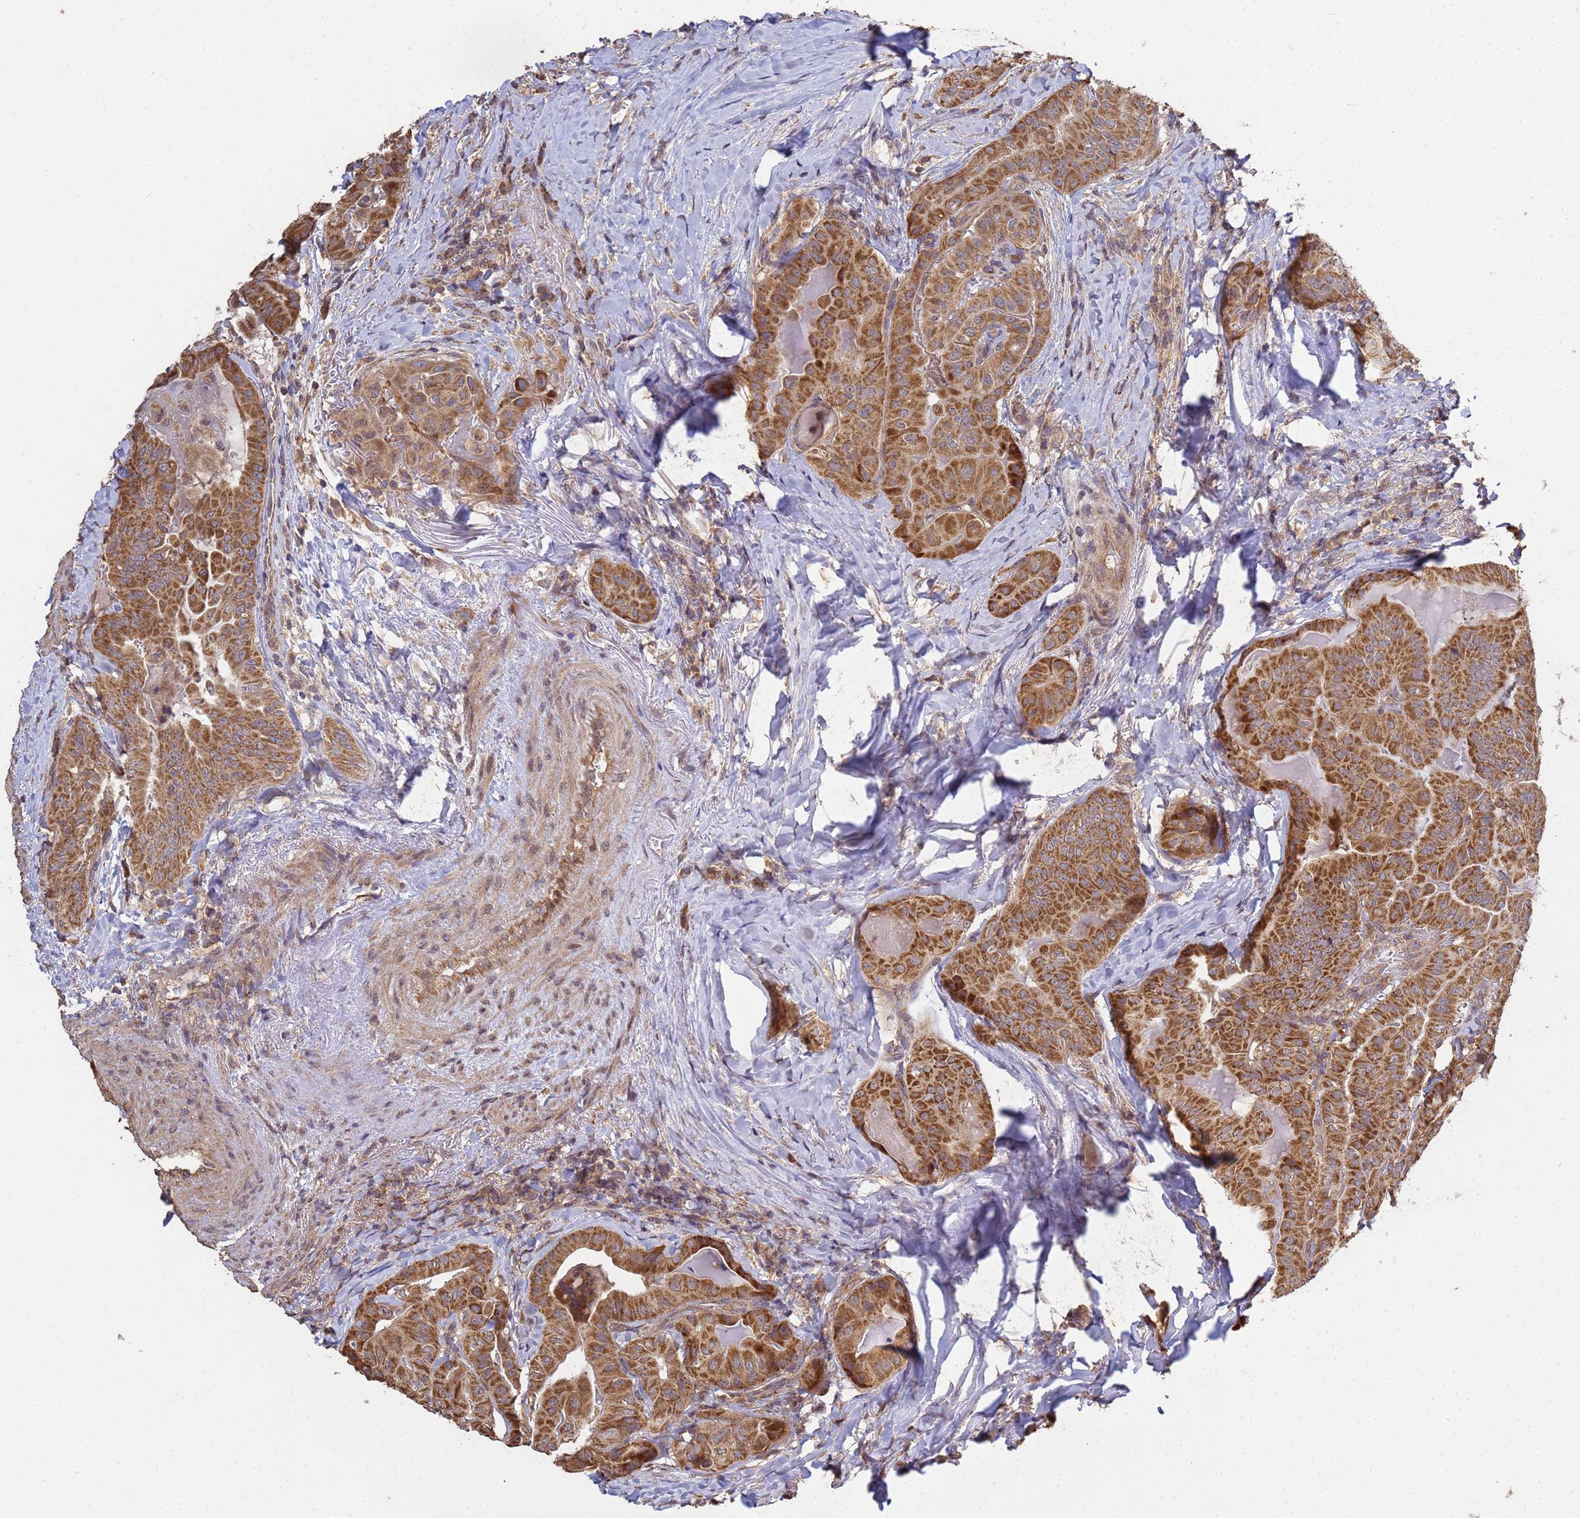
{"staining": {"intensity": "moderate", "quantity": ">75%", "location": "cytoplasmic/membranous"}, "tissue": "thyroid cancer", "cell_type": "Tumor cells", "image_type": "cancer", "snomed": [{"axis": "morphology", "description": "Papillary adenocarcinoma, NOS"}, {"axis": "topography", "description": "Thyroid gland"}], "caption": "Protein staining of thyroid papillary adenocarcinoma tissue displays moderate cytoplasmic/membranous staining in approximately >75% of tumor cells.", "gene": "P2RX7", "patient": {"sex": "female", "age": 68}}